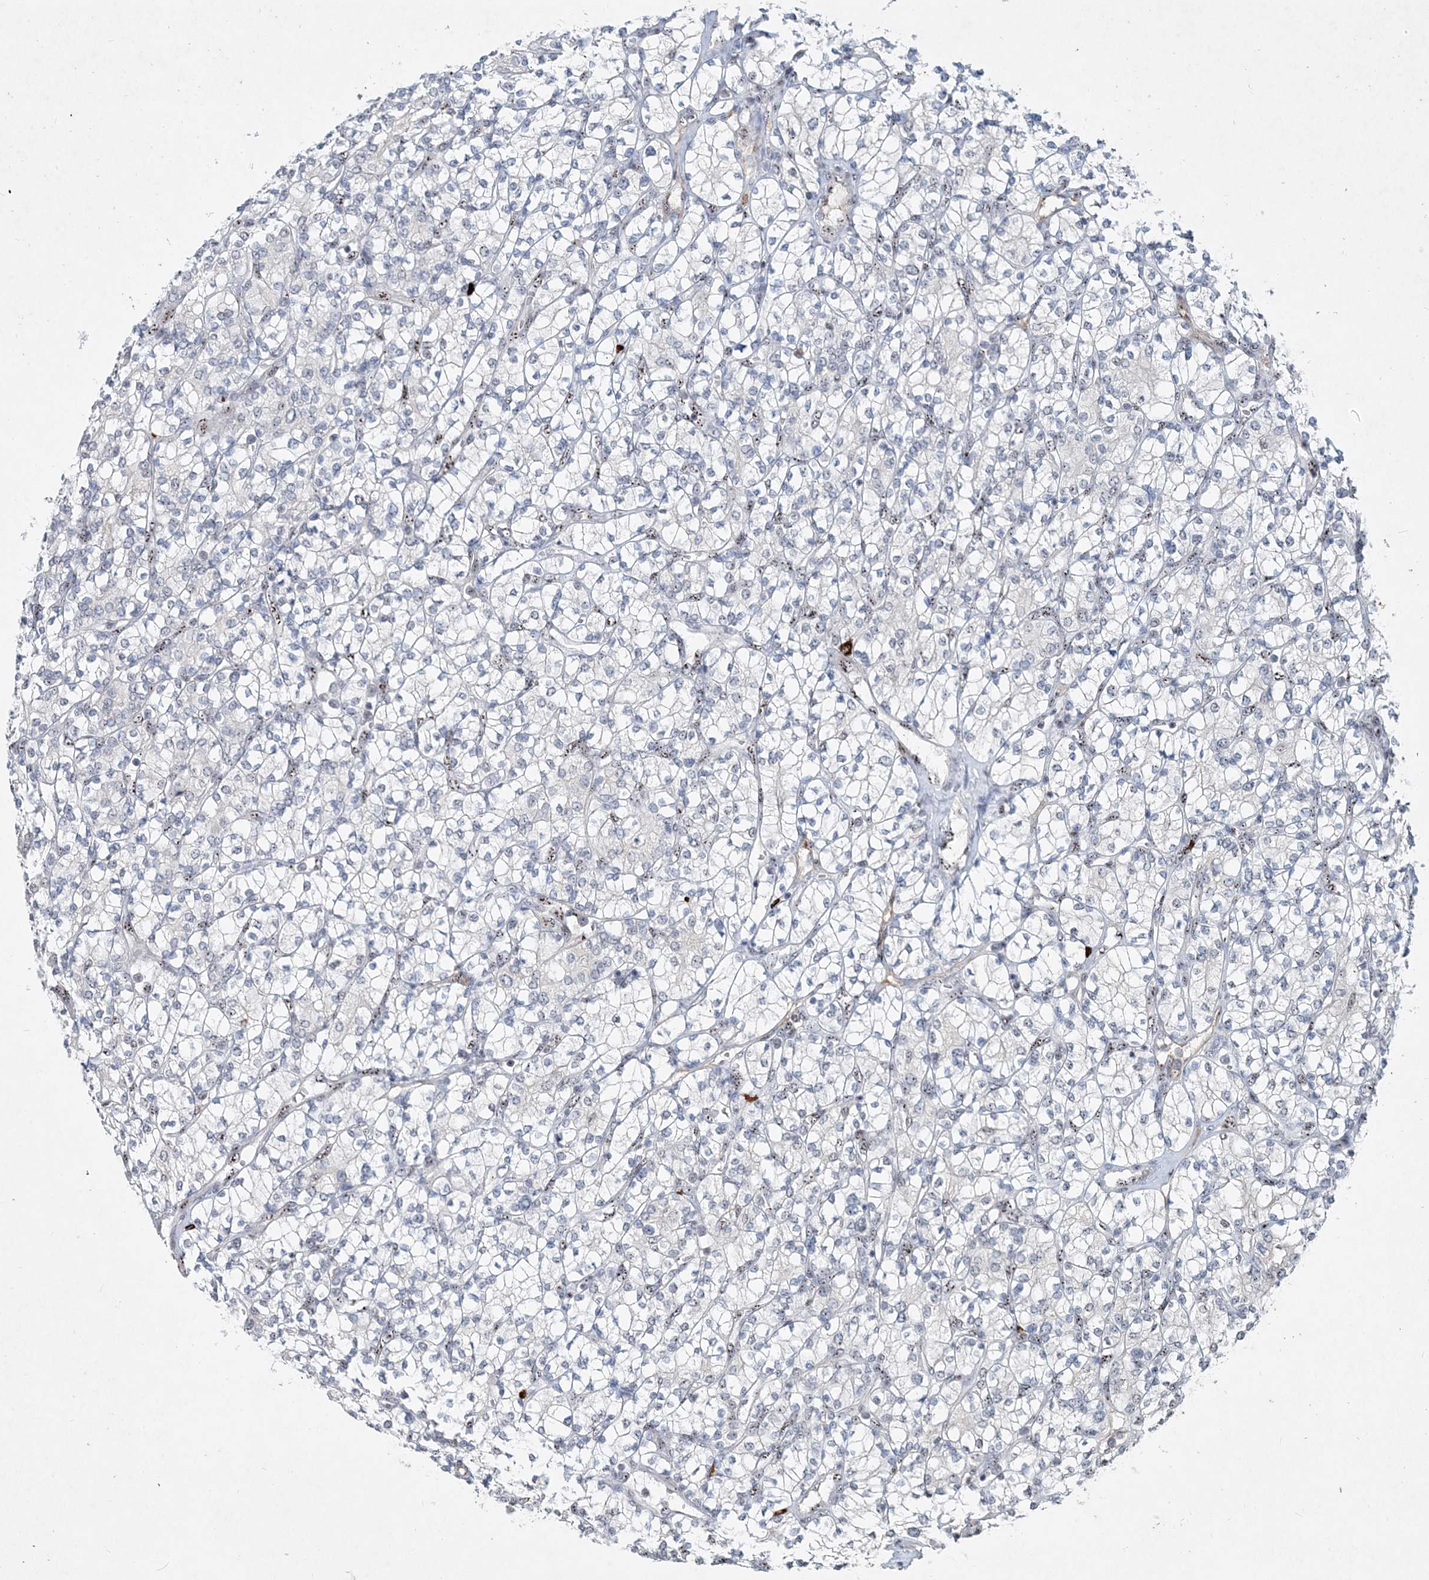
{"staining": {"intensity": "negative", "quantity": "none", "location": "none"}, "tissue": "renal cancer", "cell_type": "Tumor cells", "image_type": "cancer", "snomed": [{"axis": "morphology", "description": "Adenocarcinoma, NOS"}, {"axis": "topography", "description": "Kidney"}], "caption": "Tumor cells are negative for protein expression in human renal cancer (adenocarcinoma). (DAB IHC with hematoxylin counter stain).", "gene": "GIN1", "patient": {"sex": "male", "age": 77}}